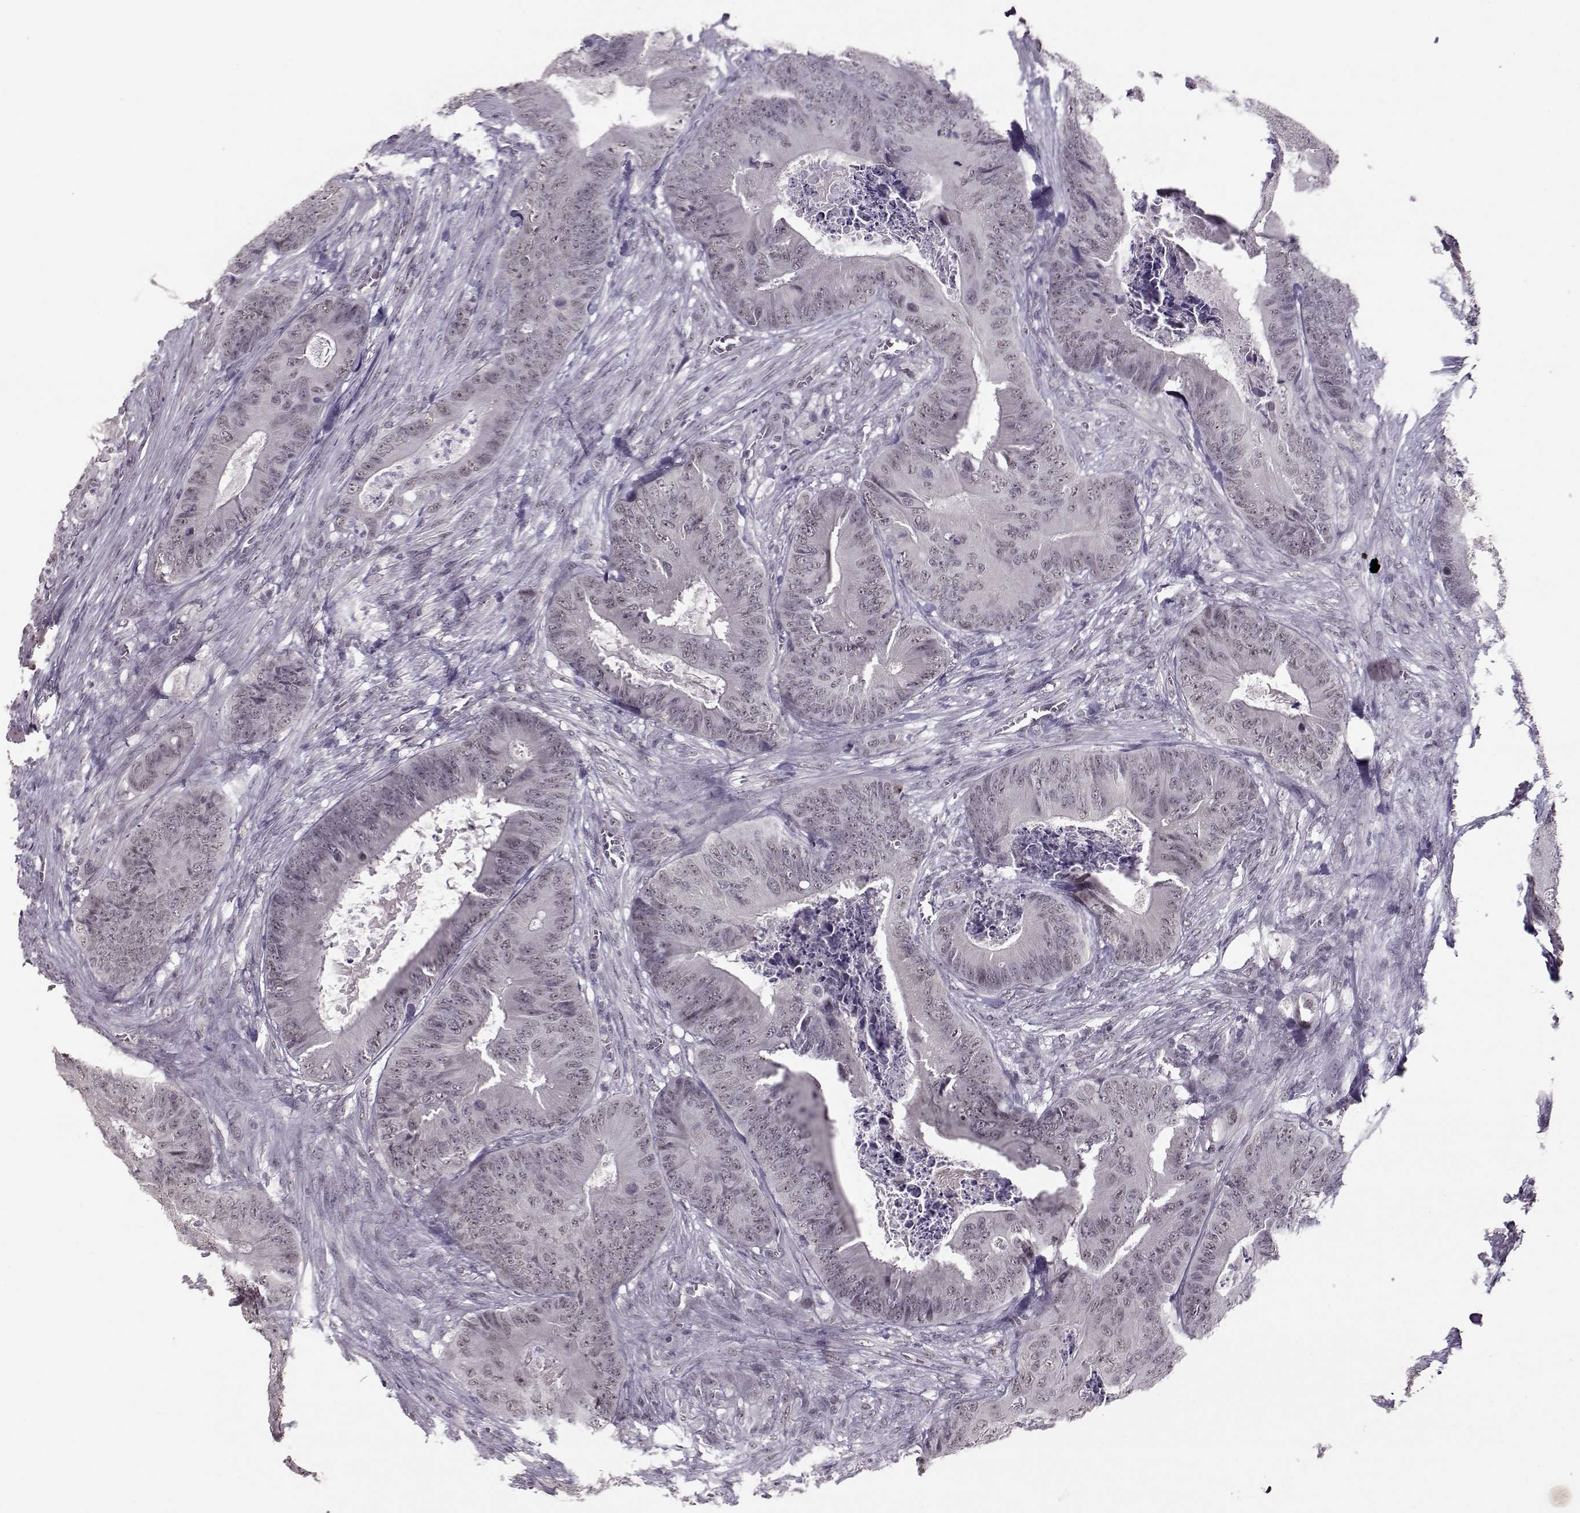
{"staining": {"intensity": "negative", "quantity": "none", "location": "none"}, "tissue": "colorectal cancer", "cell_type": "Tumor cells", "image_type": "cancer", "snomed": [{"axis": "morphology", "description": "Adenocarcinoma, NOS"}, {"axis": "topography", "description": "Colon"}], "caption": "Tumor cells show no significant protein staining in colorectal cancer.", "gene": "PCP4", "patient": {"sex": "male", "age": 84}}